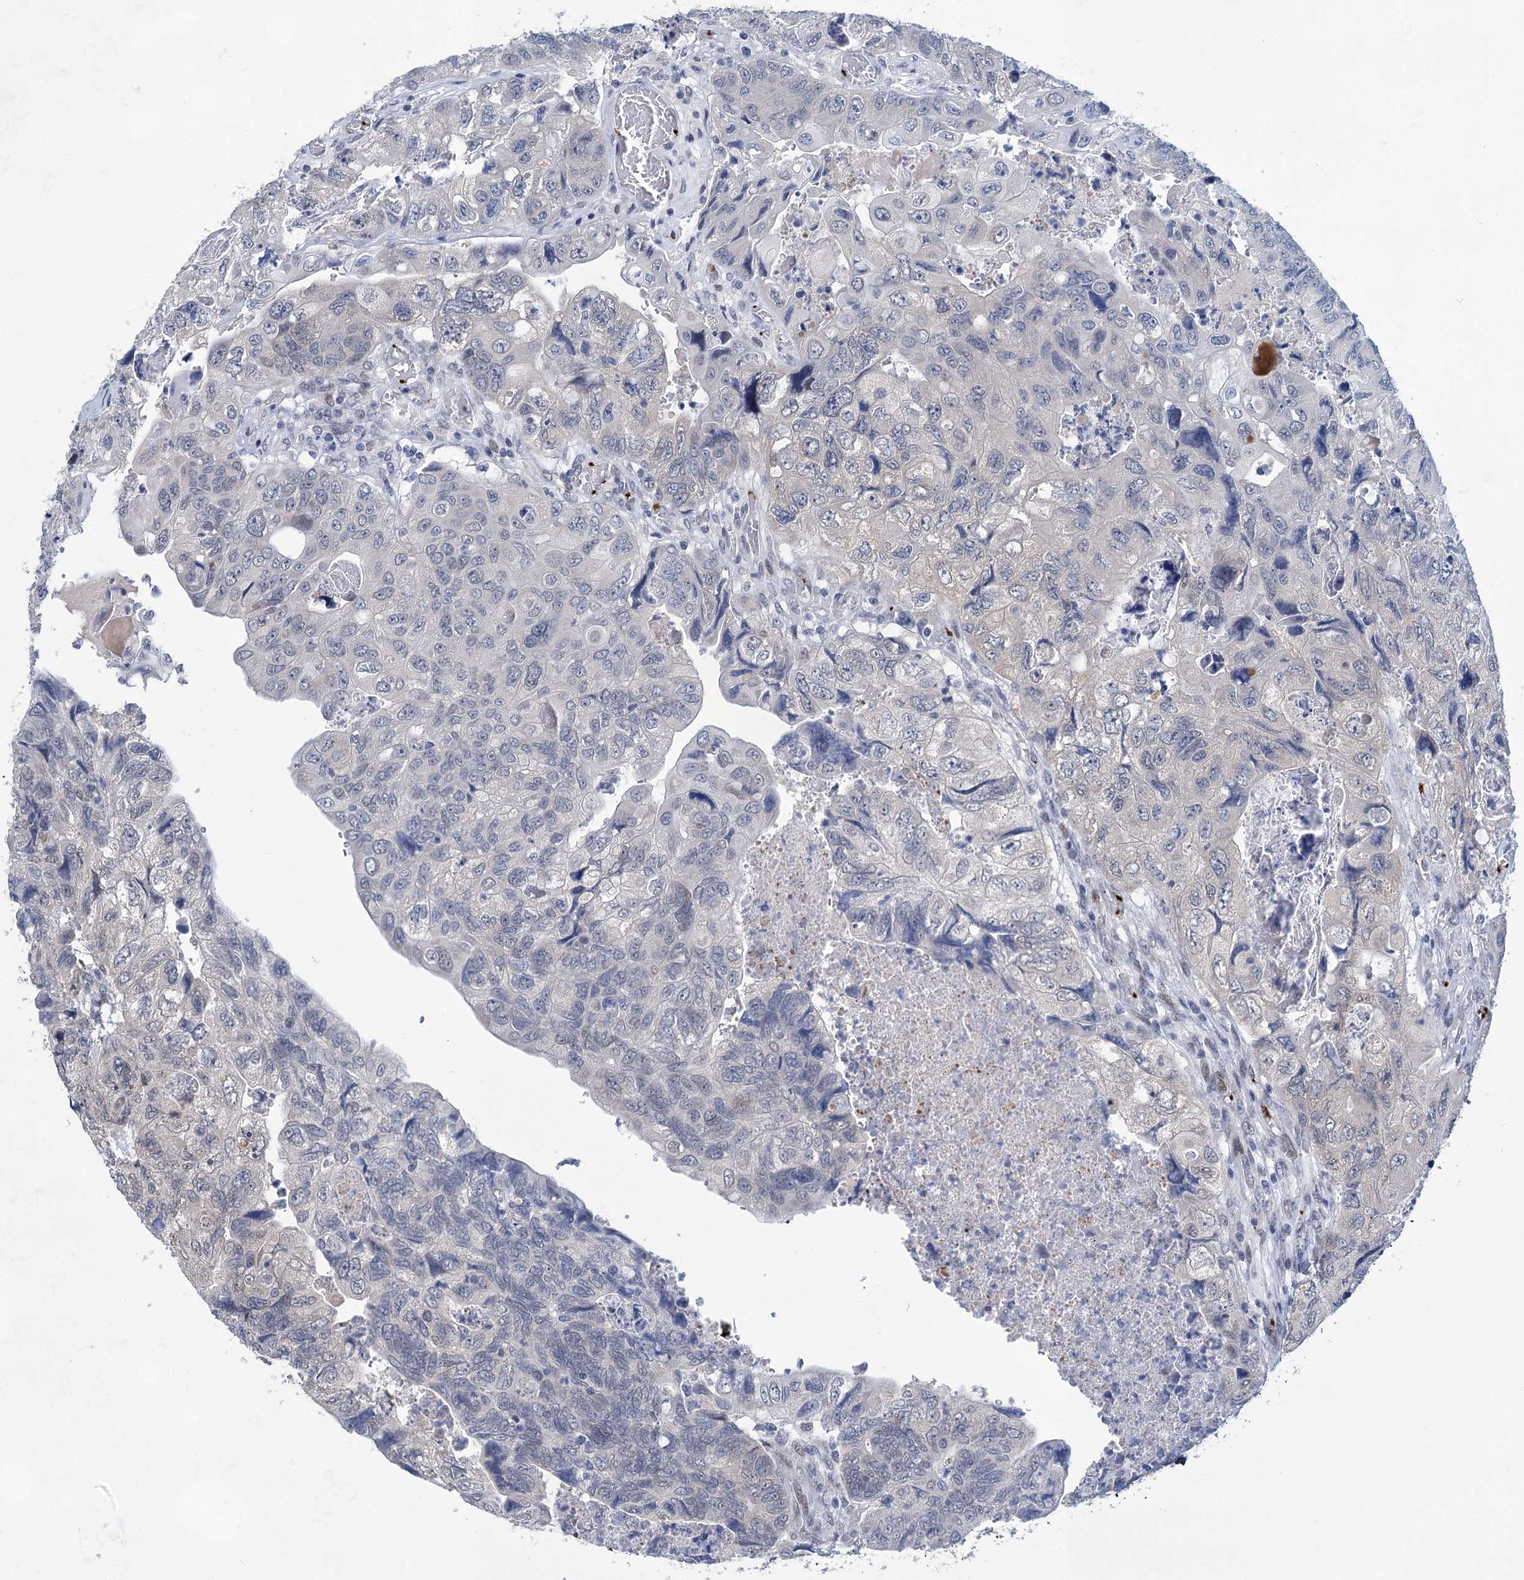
{"staining": {"intensity": "negative", "quantity": "none", "location": "none"}, "tissue": "colorectal cancer", "cell_type": "Tumor cells", "image_type": "cancer", "snomed": [{"axis": "morphology", "description": "Adenocarcinoma, NOS"}, {"axis": "topography", "description": "Rectum"}], "caption": "Tumor cells are negative for protein expression in human adenocarcinoma (colorectal).", "gene": "MON2", "patient": {"sex": "male", "age": 63}}